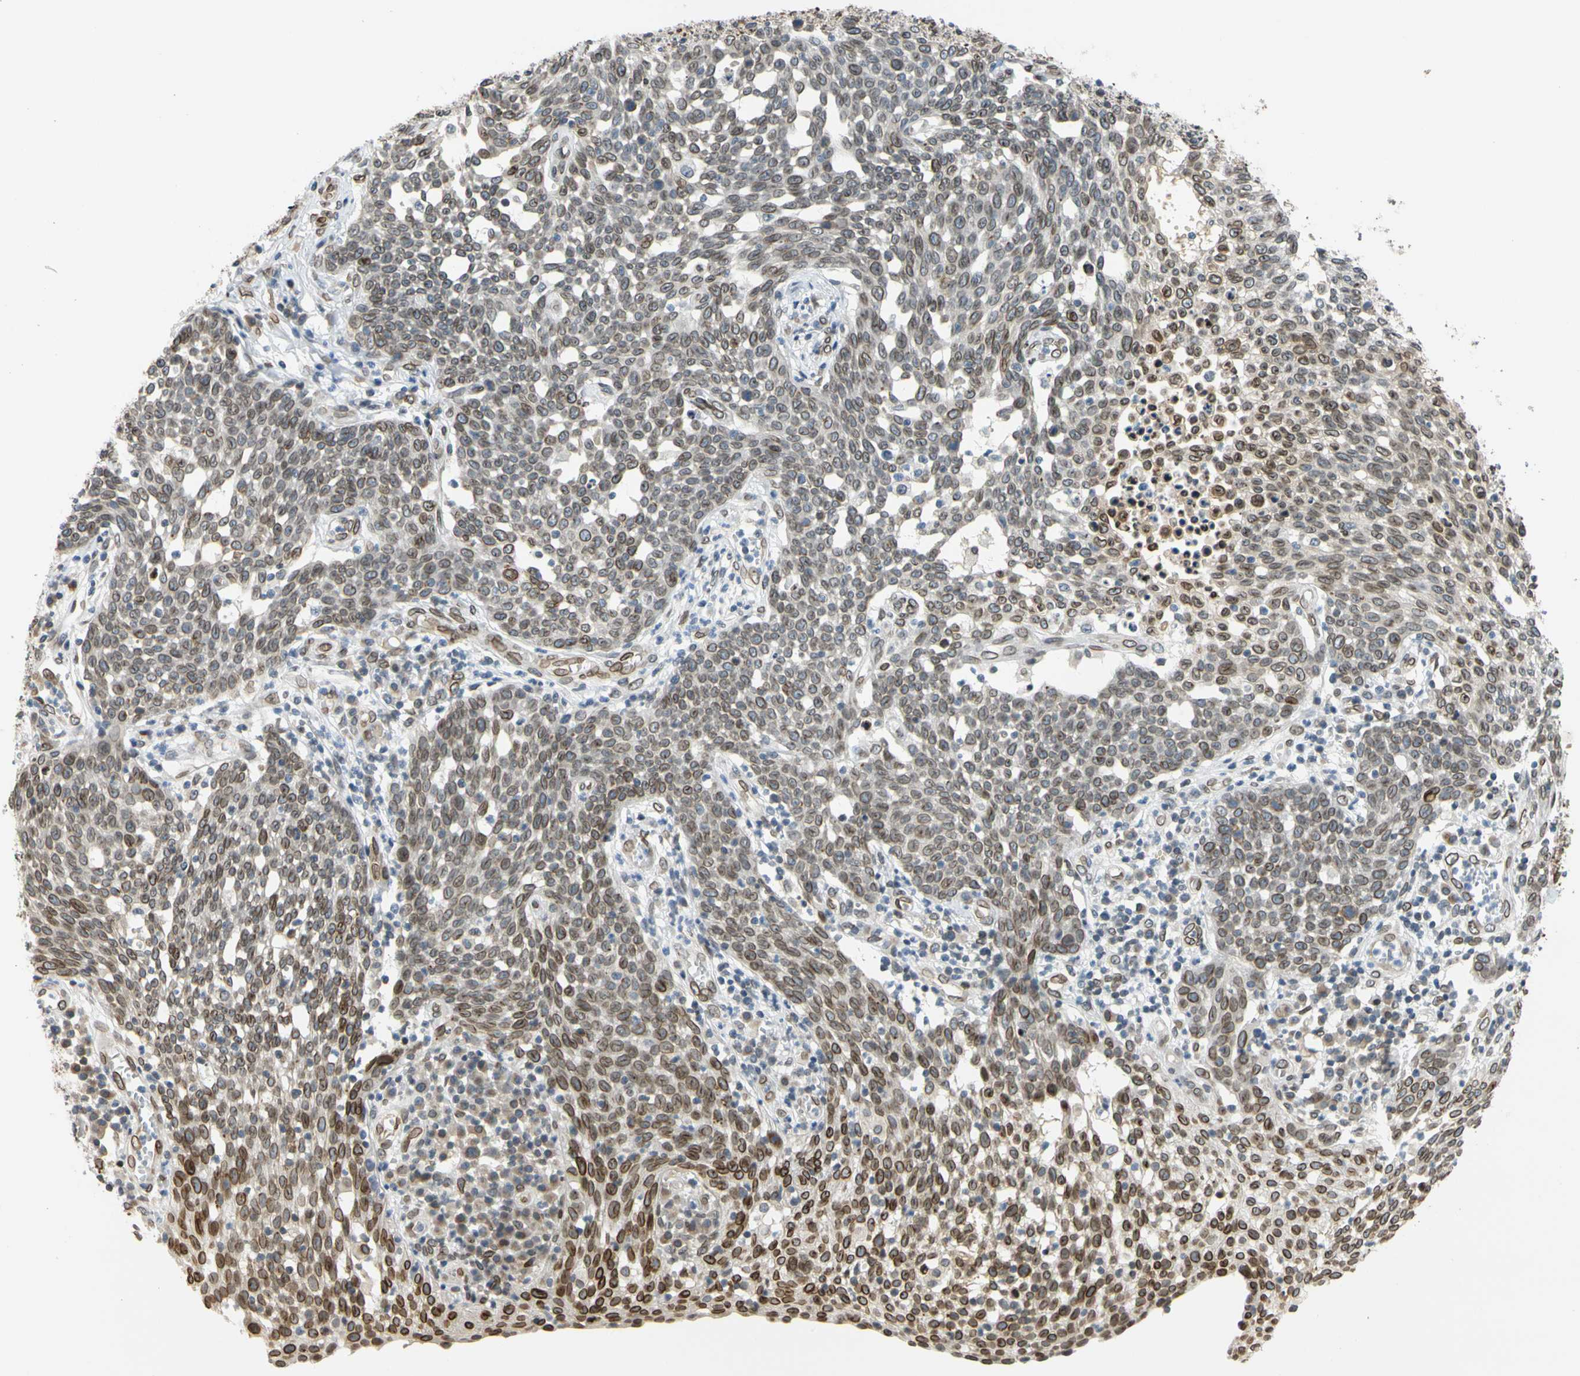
{"staining": {"intensity": "moderate", "quantity": ">75%", "location": "cytoplasmic/membranous,nuclear"}, "tissue": "cervical cancer", "cell_type": "Tumor cells", "image_type": "cancer", "snomed": [{"axis": "morphology", "description": "Squamous cell carcinoma, NOS"}, {"axis": "topography", "description": "Cervix"}], "caption": "Moderate cytoplasmic/membranous and nuclear staining is seen in about >75% of tumor cells in cervical squamous cell carcinoma.", "gene": "SUN1", "patient": {"sex": "female", "age": 34}}